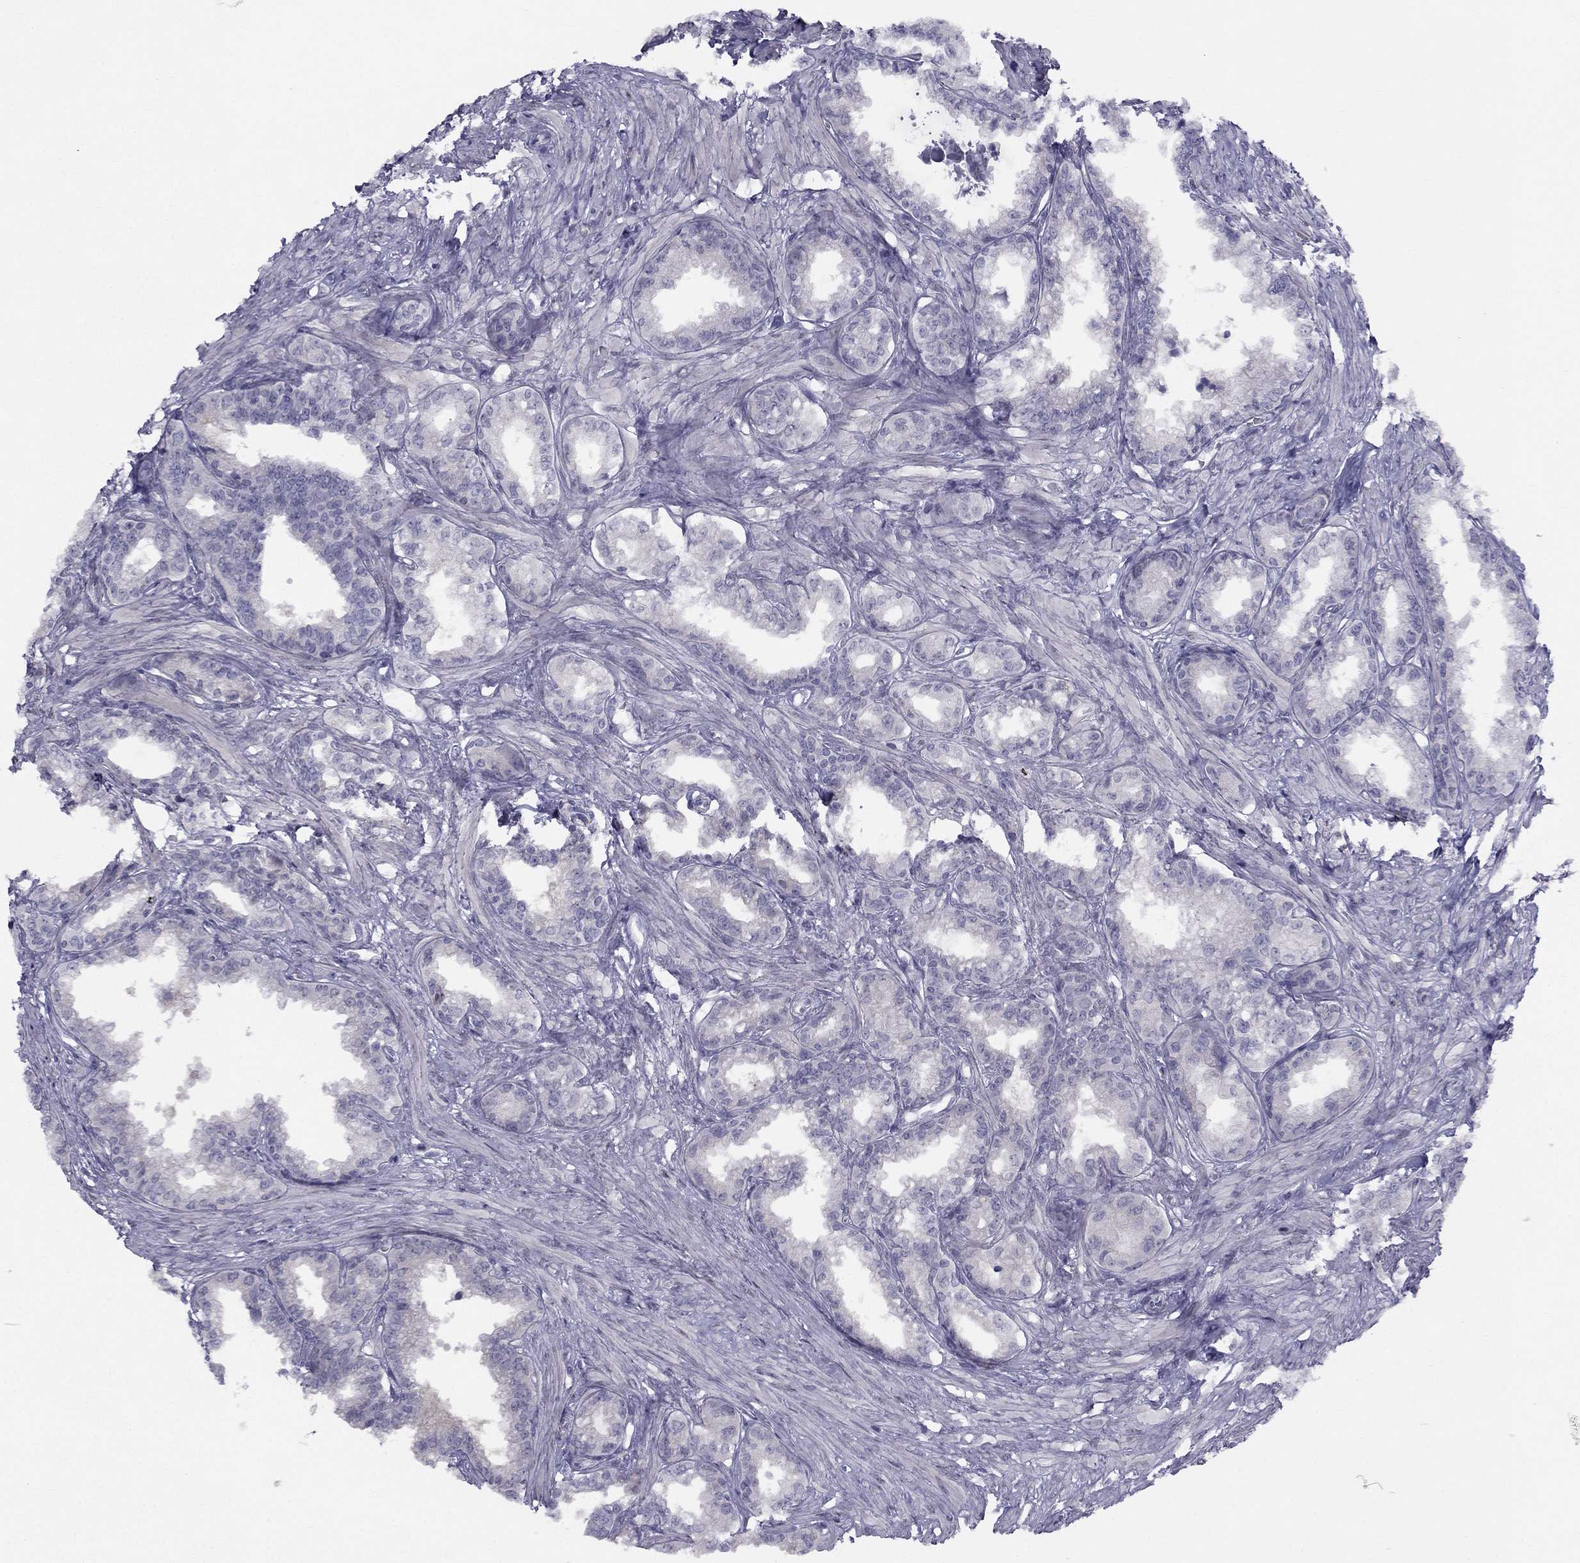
{"staining": {"intensity": "negative", "quantity": "none", "location": "none"}, "tissue": "seminal vesicle", "cell_type": "Glandular cells", "image_type": "normal", "snomed": [{"axis": "morphology", "description": "Normal tissue, NOS"}, {"axis": "morphology", "description": "Urothelial carcinoma, NOS"}, {"axis": "topography", "description": "Urinary bladder"}, {"axis": "topography", "description": "Seminal veicle"}], "caption": "DAB immunohistochemical staining of normal human seminal vesicle reveals no significant positivity in glandular cells. (DAB immunohistochemistry (IHC) with hematoxylin counter stain).", "gene": "TRPS1", "patient": {"sex": "male", "age": 76}}